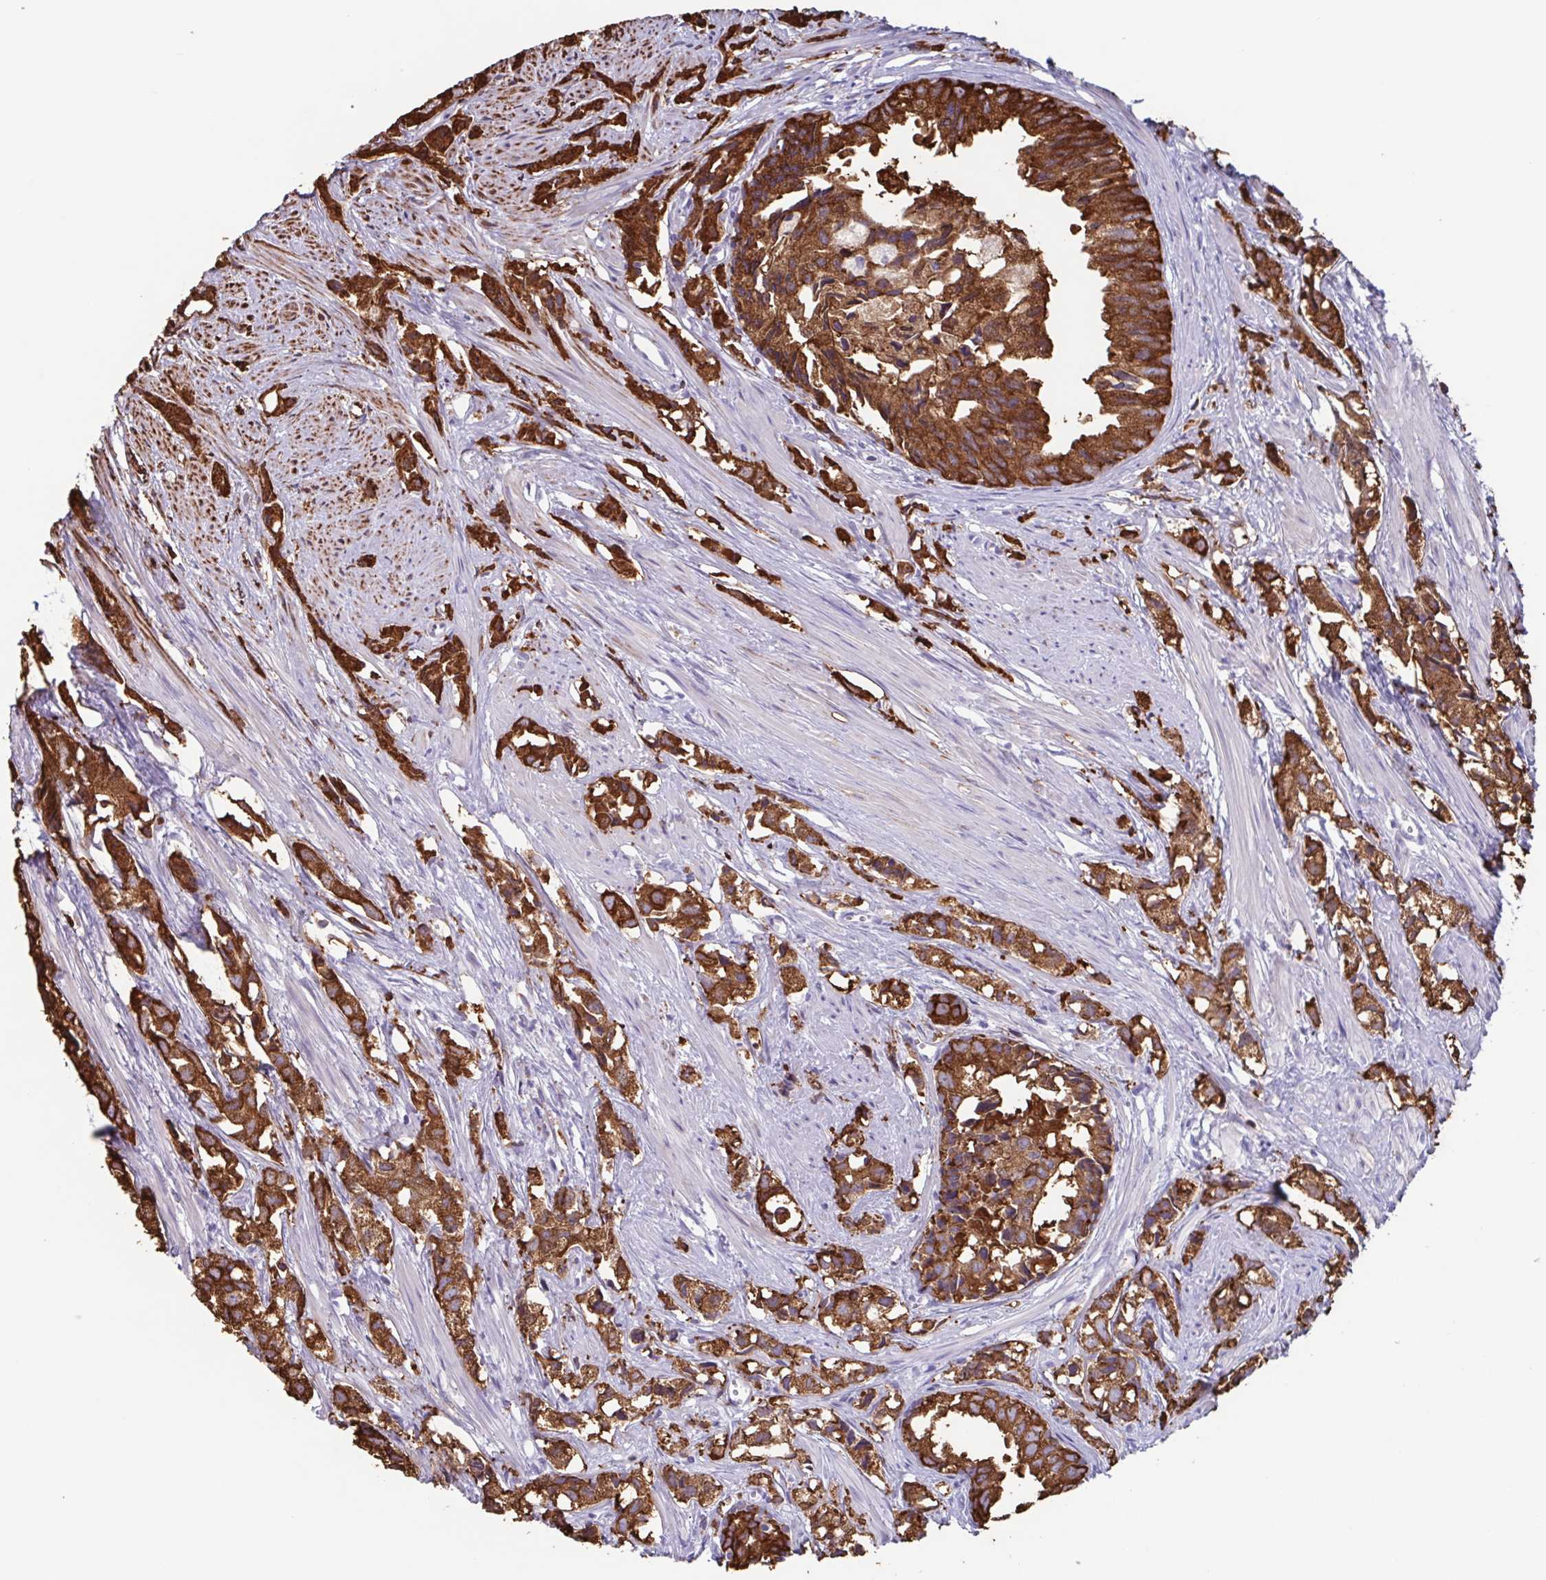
{"staining": {"intensity": "strong", "quantity": ">75%", "location": "cytoplasmic/membranous"}, "tissue": "prostate cancer", "cell_type": "Tumor cells", "image_type": "cancer", "snomed": [{"axis": "morphology", "description": "Adenocarcinoma, High grade"}, {"axis": "topography", "description": "Prostate"}], "caption": "A high amount of strong cytoplasmic/membranous expression is identified in about >75% of tumor cells in prostate cancer tissue.", "gene": "TPD52", "patient": {"sex": "male", "age": 58}}